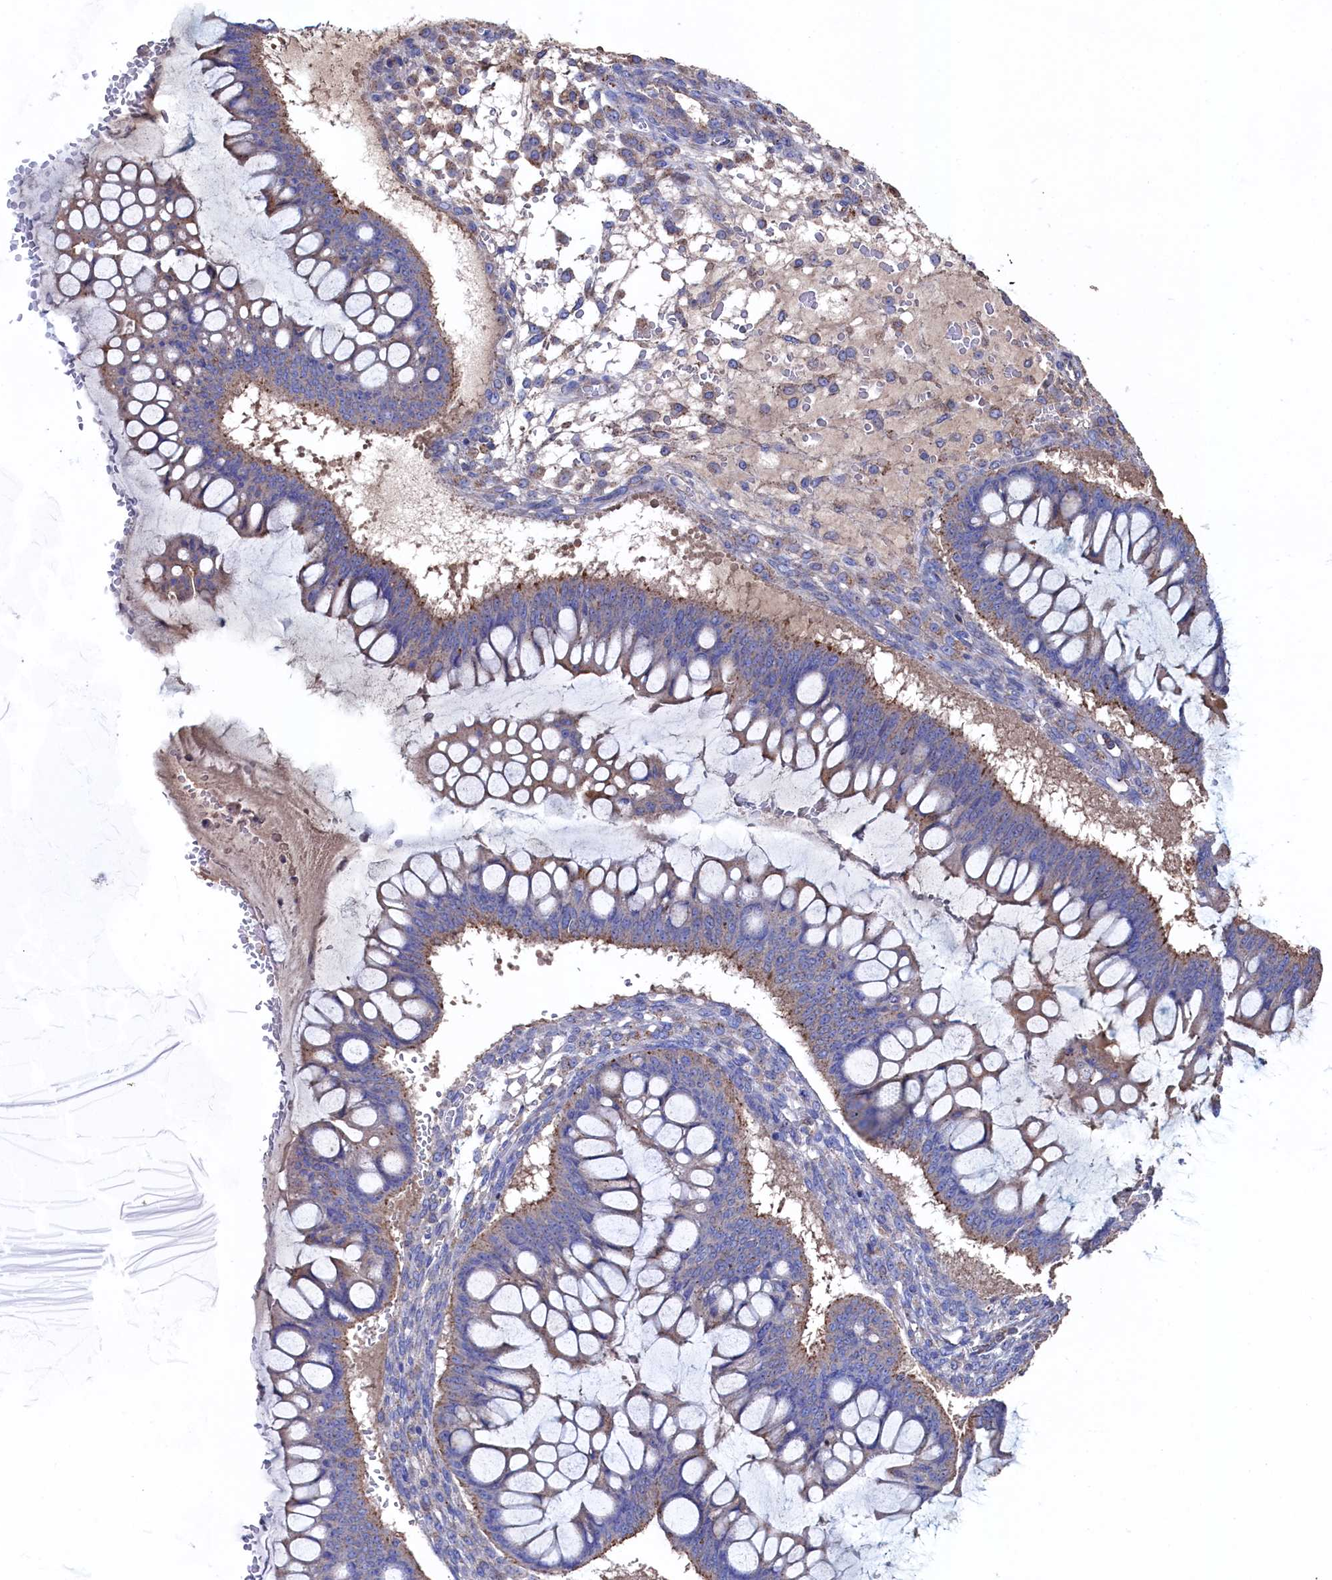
{"staining": {"intensity": "weak", "quantity": "<25%", "location": "cytoplasmic/membranous"}, "tissue": "ovarian cancer", "cell_type": "Tumor cells", "image_type": "cancer", "snomed": [{"axis": "morphology", "description": "Cystadenocarcinoma, mucinous, NOS"}, {"axis": "topography", "description": "Ovary"}], "caption": "Ovarian cancer stained for a protein using IHC shows no positivity tumor cells.", "gene": "TK2", "patient": {"sex": "female", "age": 73}}